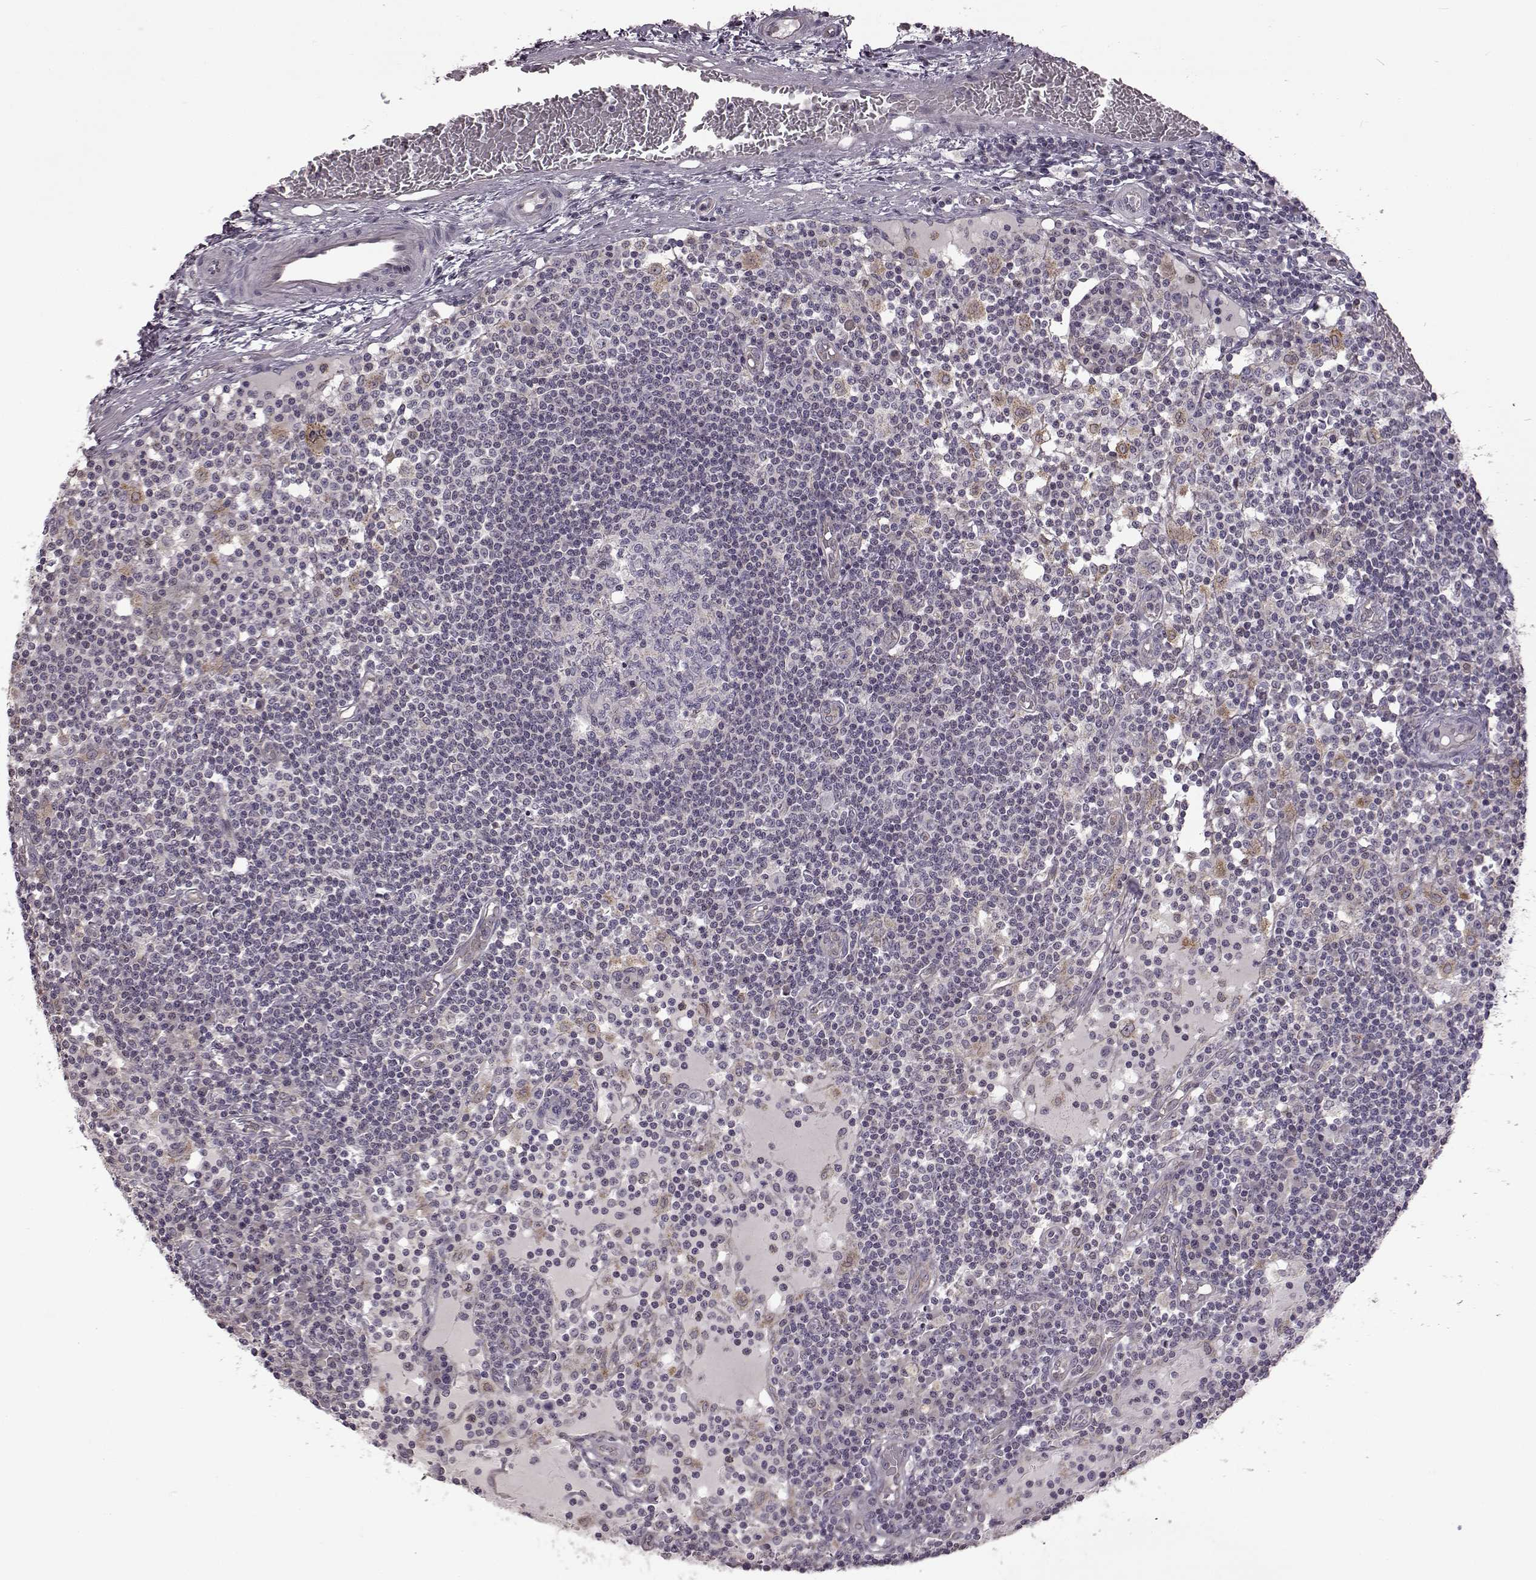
{"staining": {"intensity": "negative", "quantity": "none", "location": "none"}, "tissue": "lymph node", "cell_type": "Germinal center cells", "image_type": "normal", "snomed": [{"axis": "morphology", "description": "Normal tissue, NOS"}, {"axis": "topography", "description": "Lymph node"}], "caption": "The immunohistochemistry micrograph has no significant staining in germinal center cells of lymph node.", "gene": "B3GNT6", "patient": {"sex": "female", "age": 72}}